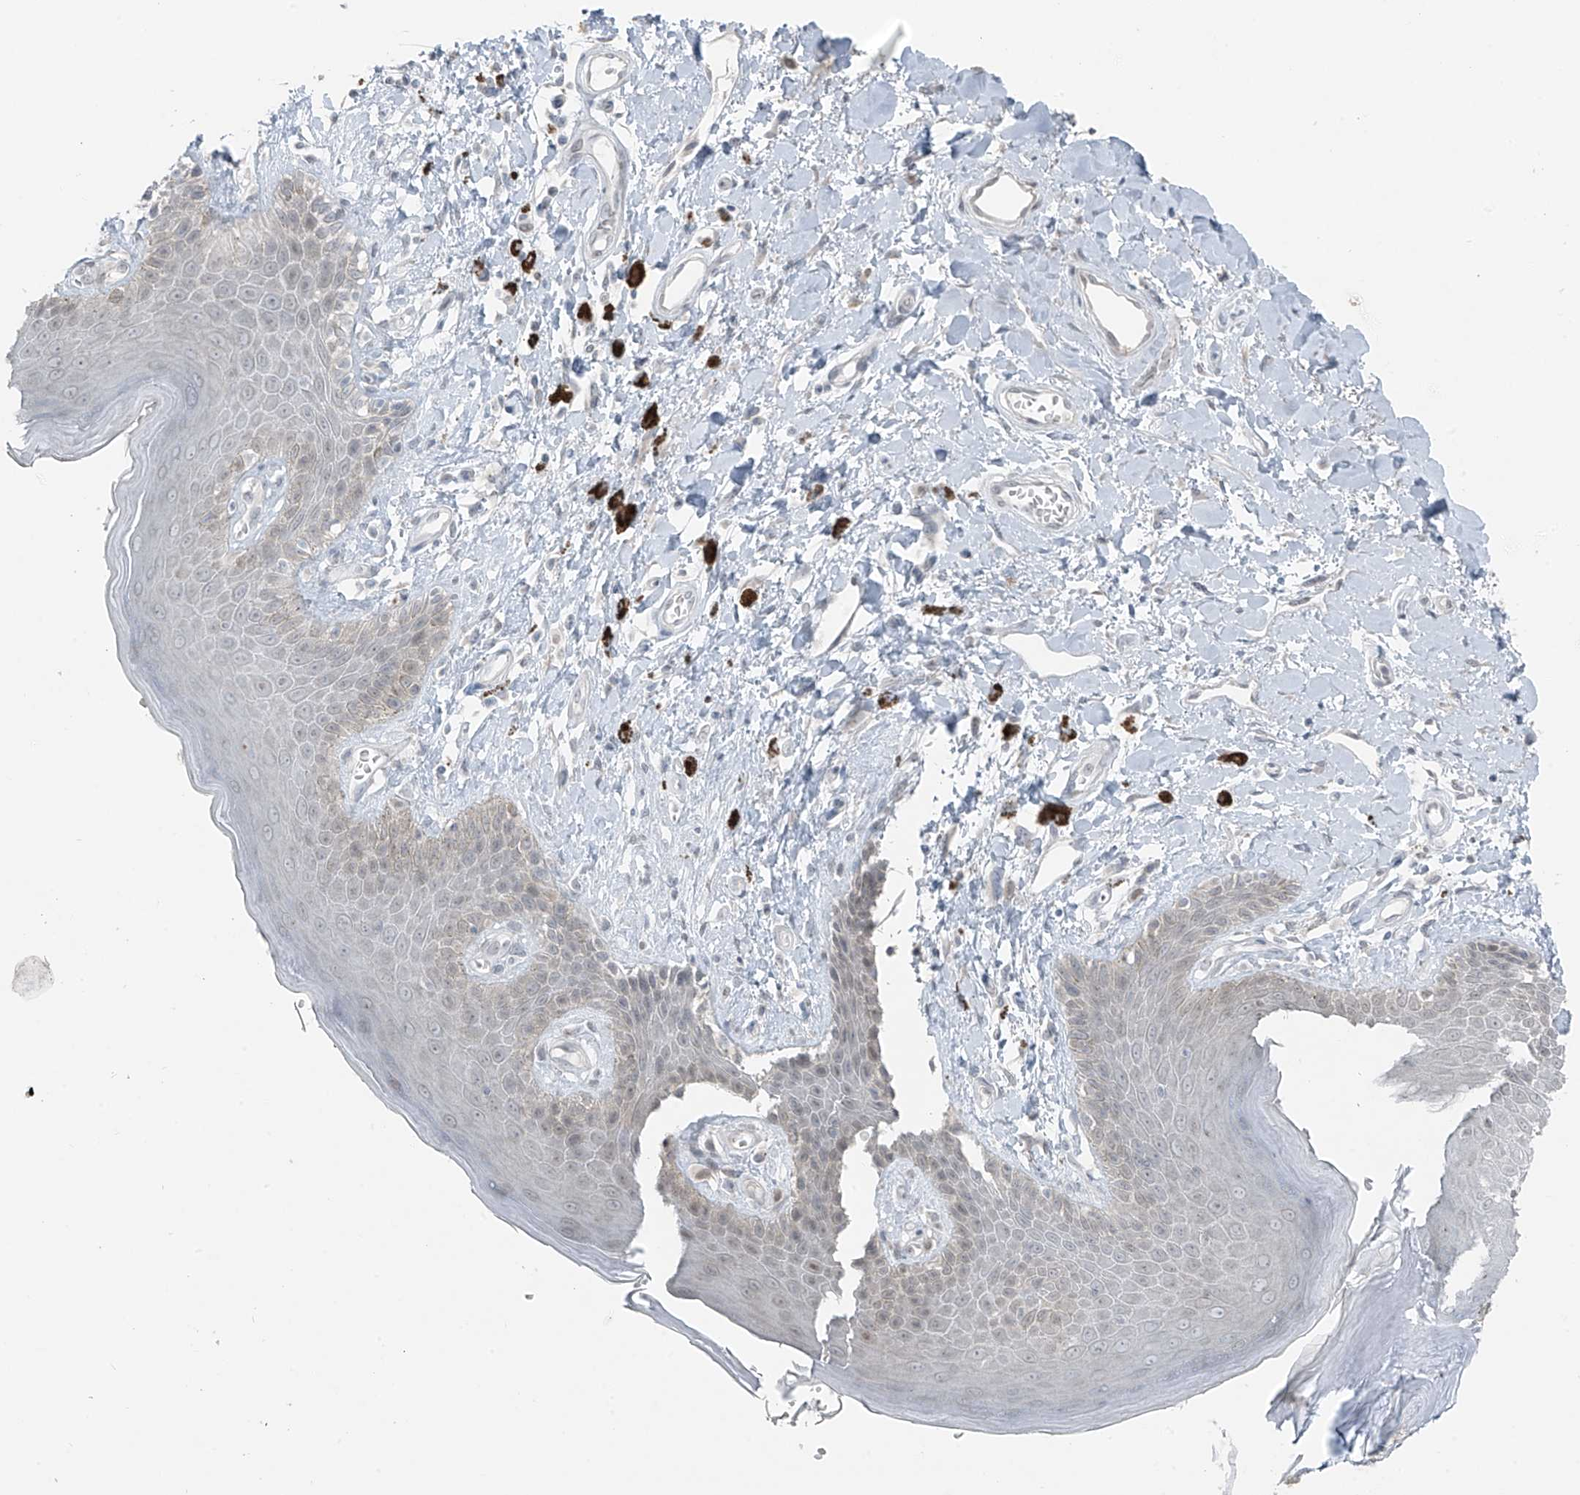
{"staining": {"intensity": "weak", "quantity": "<25%", "location": "nuclear"}, "tissue": "skin", "cell_type": "Epidermal cells", "image_type": "normal", "snomed": [{"axis": "morphology", "description": "Normal tissue, NOS"}, {"axis": "topography", "description": "Anal"}], "caption": "The immunohistochemistry photomicrograph has no significant staining in epidermal cells of skin. (Brightfield microscopy of DAB (3,3'-diaminobenzidine) immunohistochemistry at high magnification).", "gene": "PRDM6", "patient": {"sex": "female", "age": 78}}